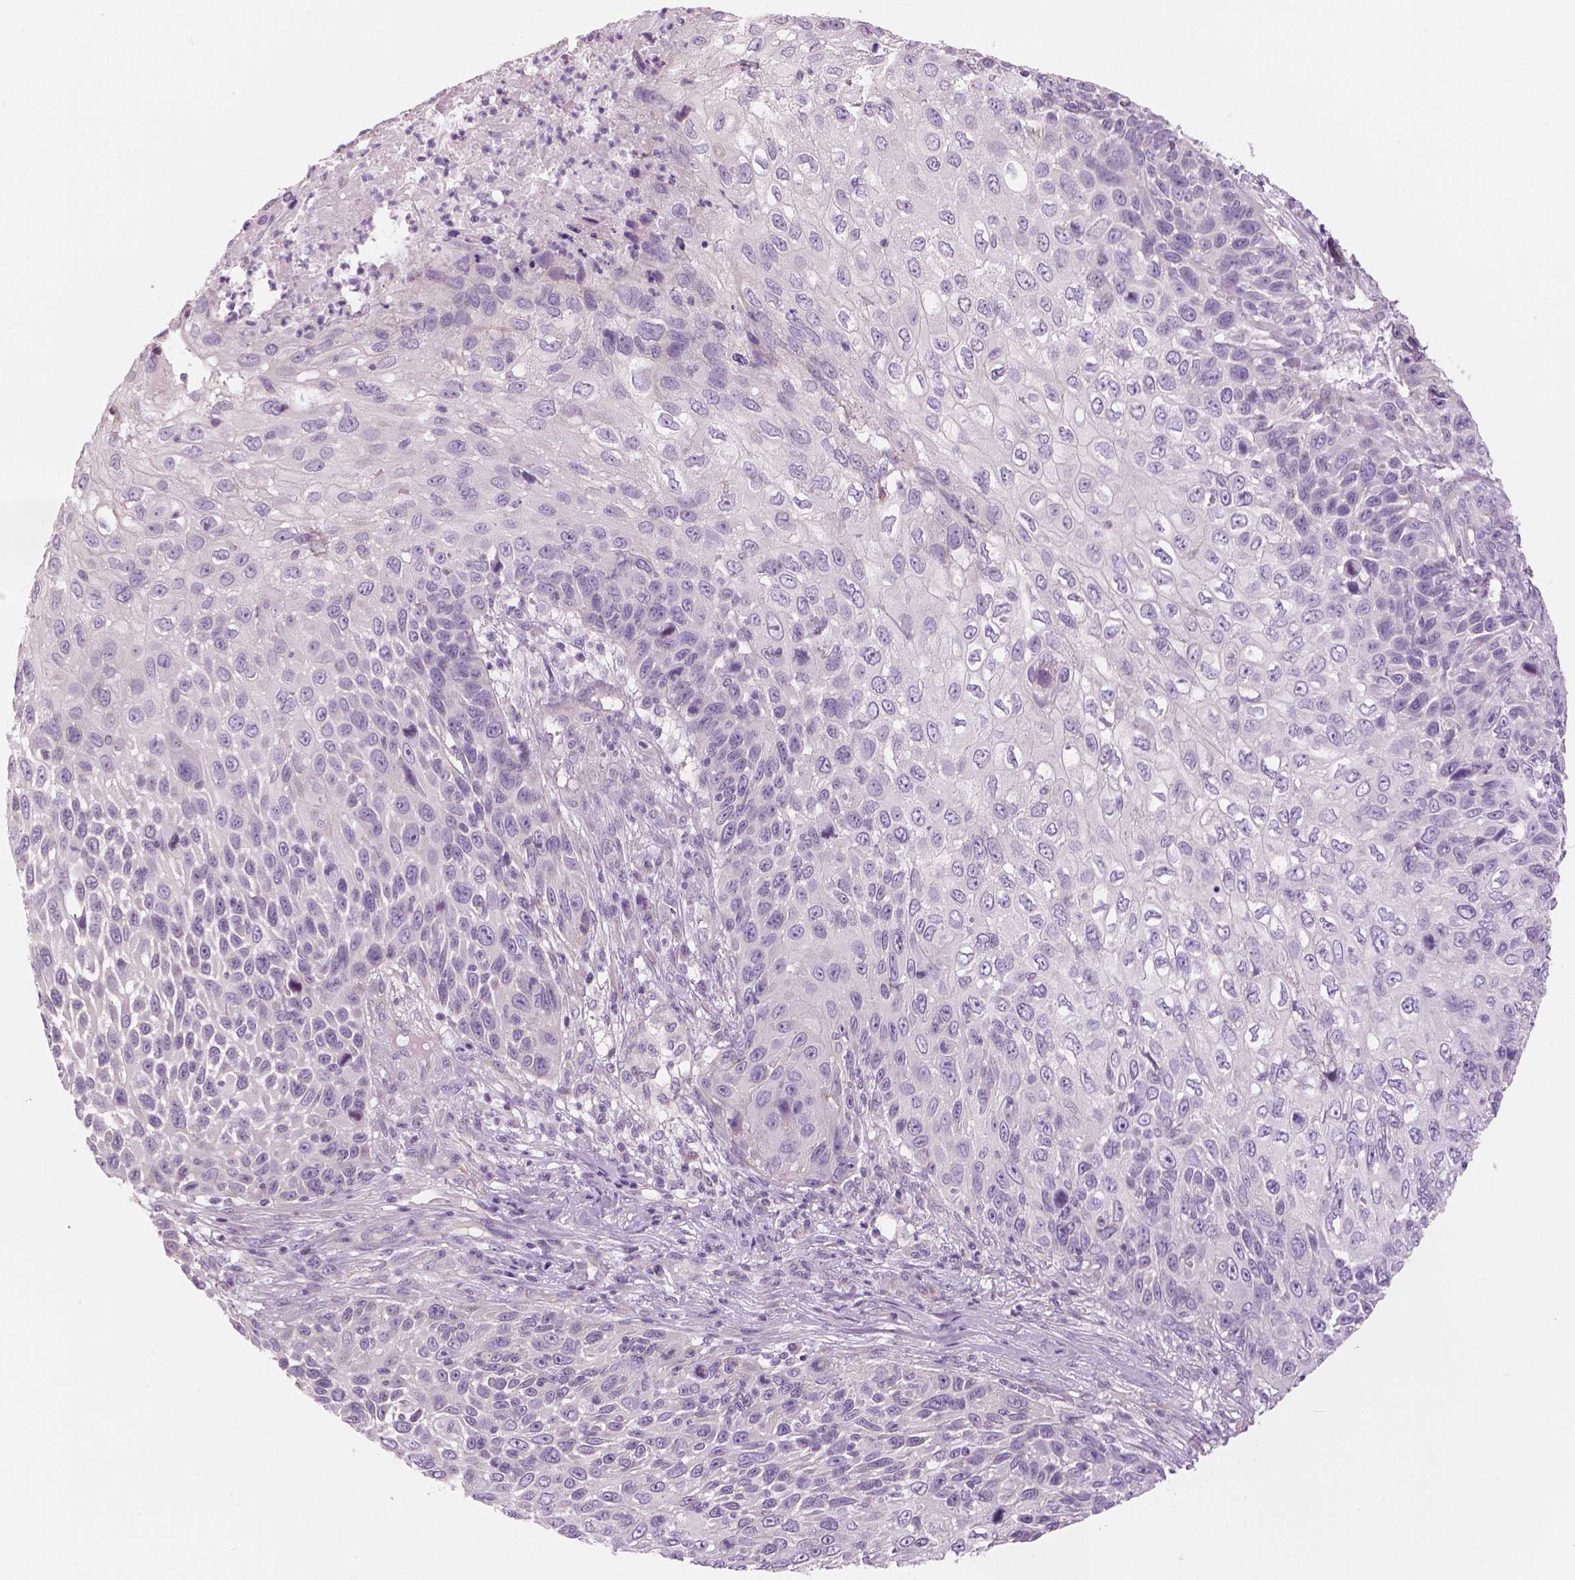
{"staining": {"intensity": "negative", "quantity": "none", "location": "none"}, "tissue": "skin cancer", "cell_type": "Tumor cells", "image_type": "cancer", "snomed": [{"axis": "morphology", "description": "Squamous cell carcinoma, NOS"}, {"axis": "topography", "description": "Skin"}], "caption": "Immunohistochemistry (IHC) micrograph of neoplastic tissue: squamous cell carcinoma (skin) stained with DAB (3,3'-diaminobenzidine) reveals no significant protein expression in tumor cells.", "gene": "SLC24A1", "patient": {"sex": "male", "age": 92}}